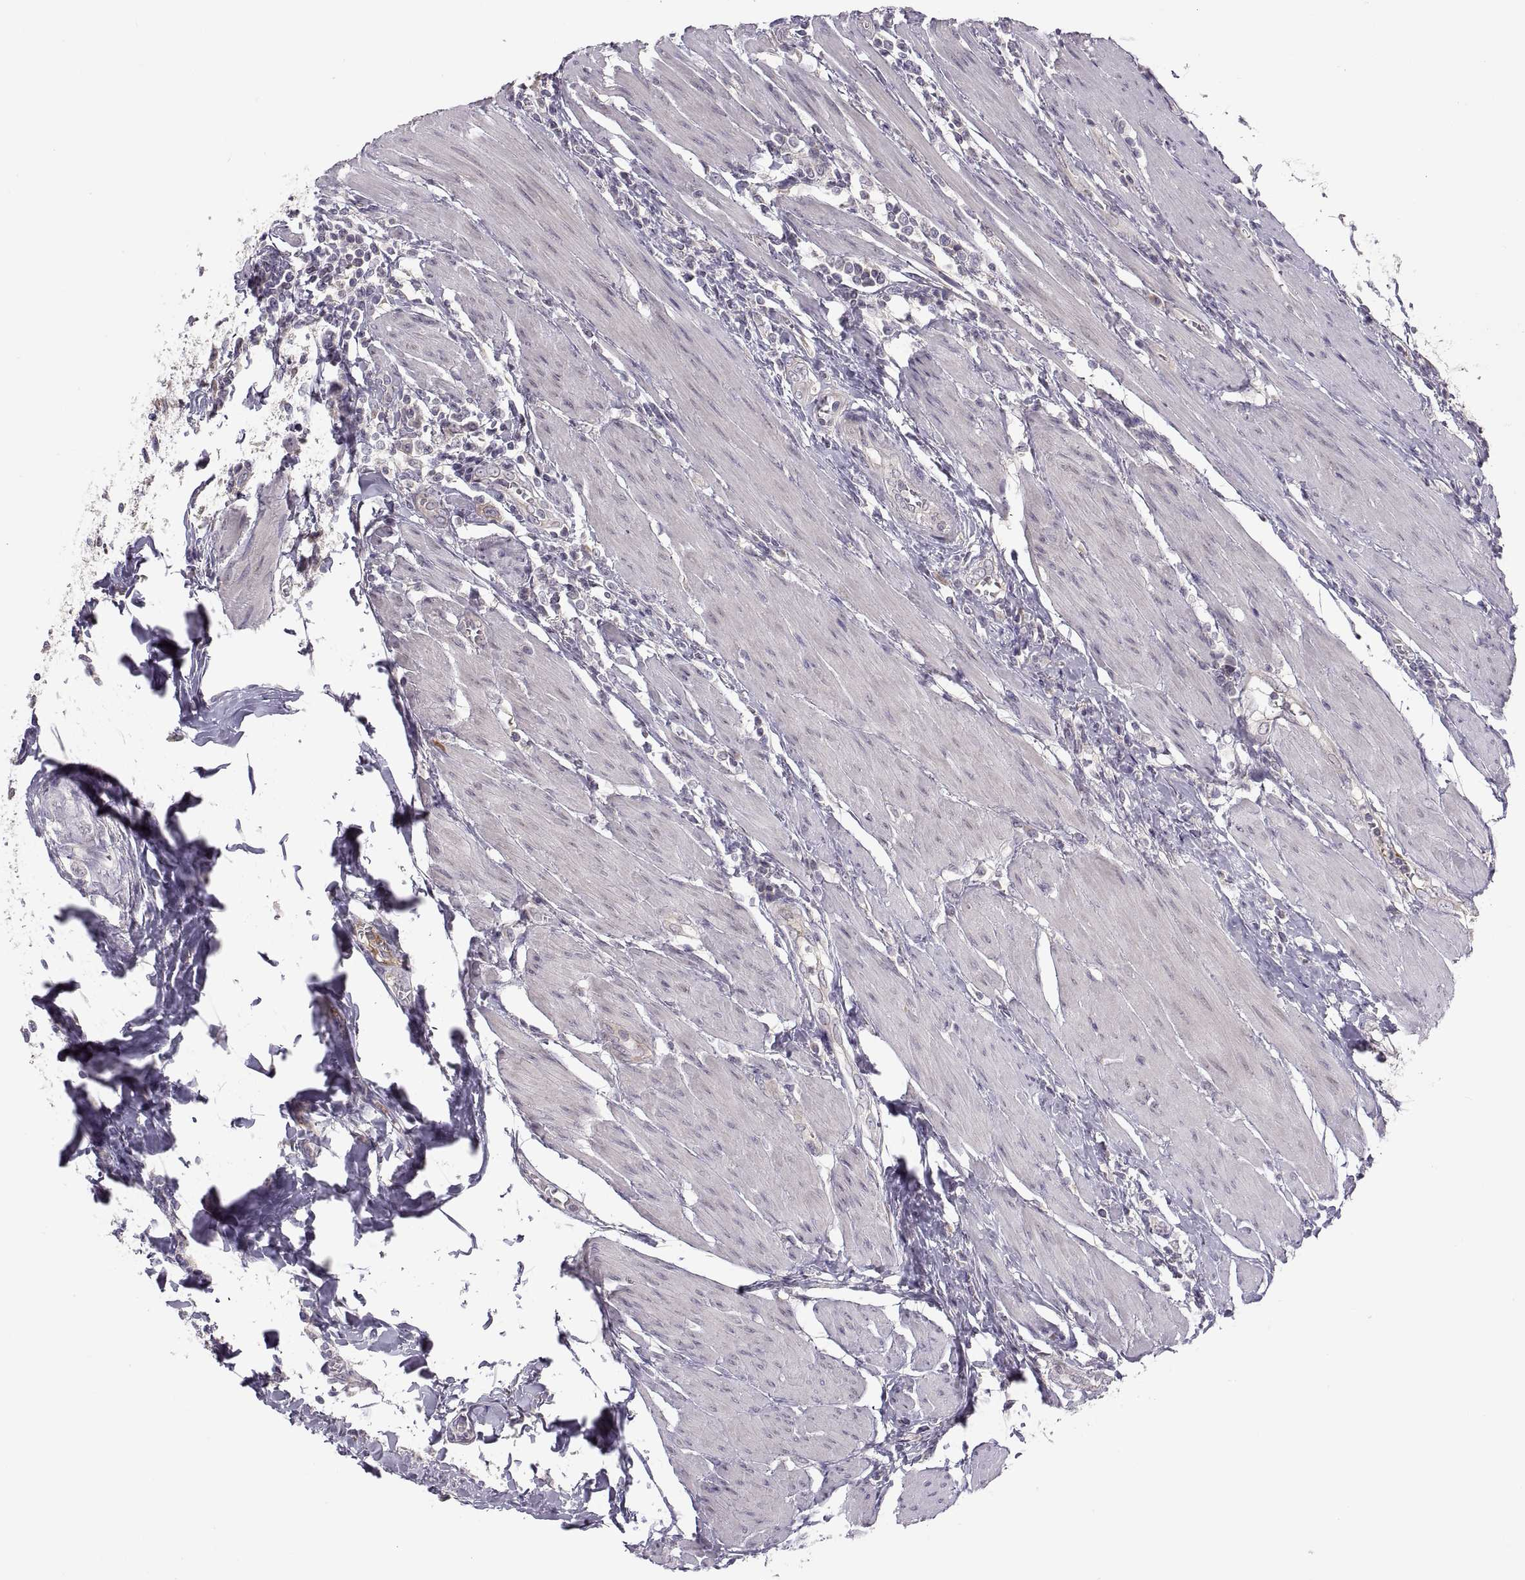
{"staining": {"intensity": "negative", "quantity": "none", "location": "none"}, "tissue": "urothelial cancer", "cell_type": "Tumor cells", "image_type": "cancer", "snomed": [{"axis": "morphology", "description": "Urothelial carcinoma, High grade"}, {"axis": "topography", "description": "Urinary bladder"}], "caption": "IHC of urothelial cancer reveals no staining in tumor cells.", "gene": "ACSBG2", "patient": {"sex": "female", "age": 58}}